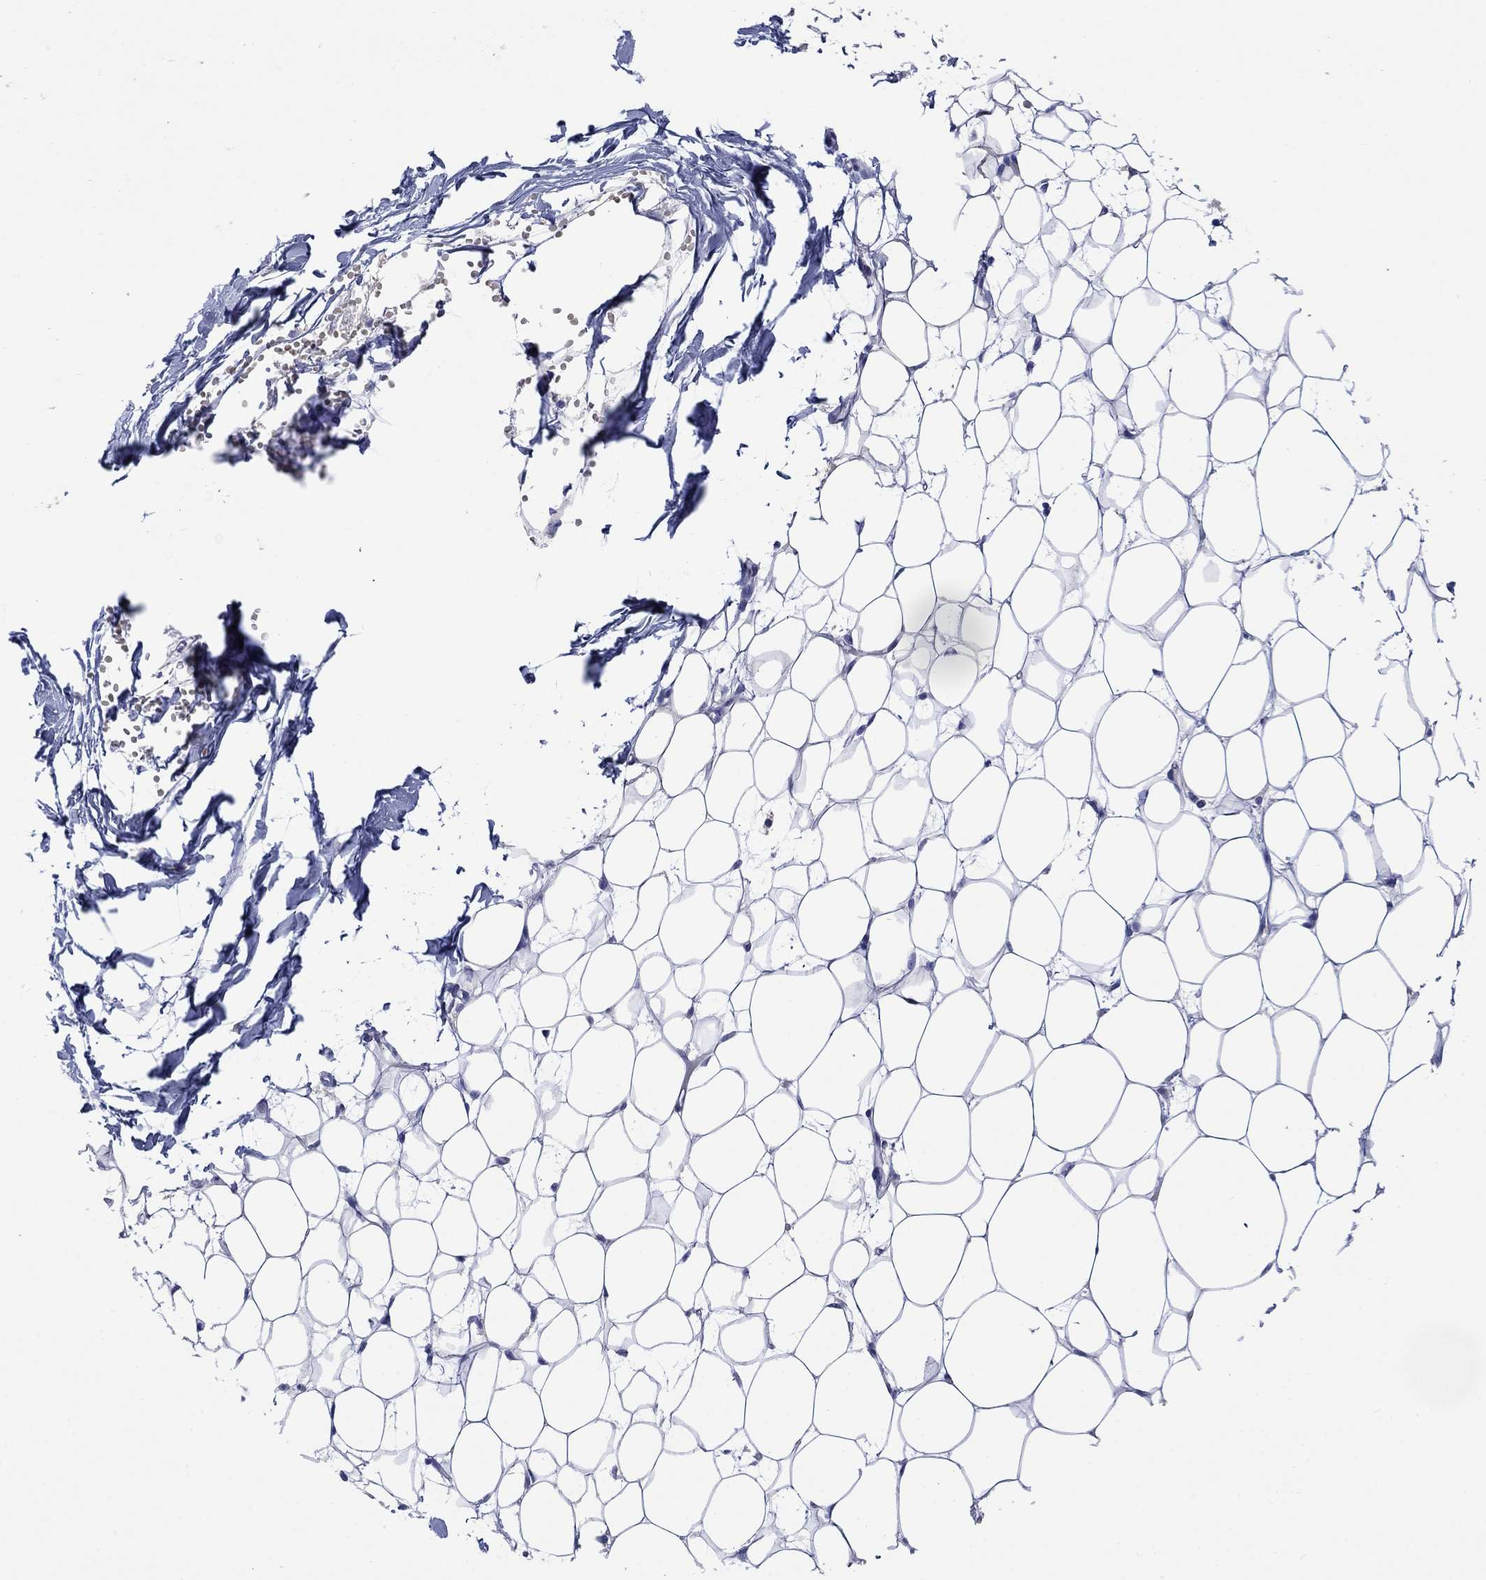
{"staining": {"intensity": "negative", "quantity": "none", "location": "none"}, "tissue": "breast", "cell_type": "Adipocytes", "image_type": "normal", "snomed": [{"axis": "morphology", "description": "Normal tissue, NOS"}, {"axis": "topography", "description": "Breast"}], "caption": "This is an immunohistochemistry micrograph of unremarkable human breast. There is no staining in adipocytes.", "gene": "PTPRZ1", "patient": {"sex": "female", "age": 37}}